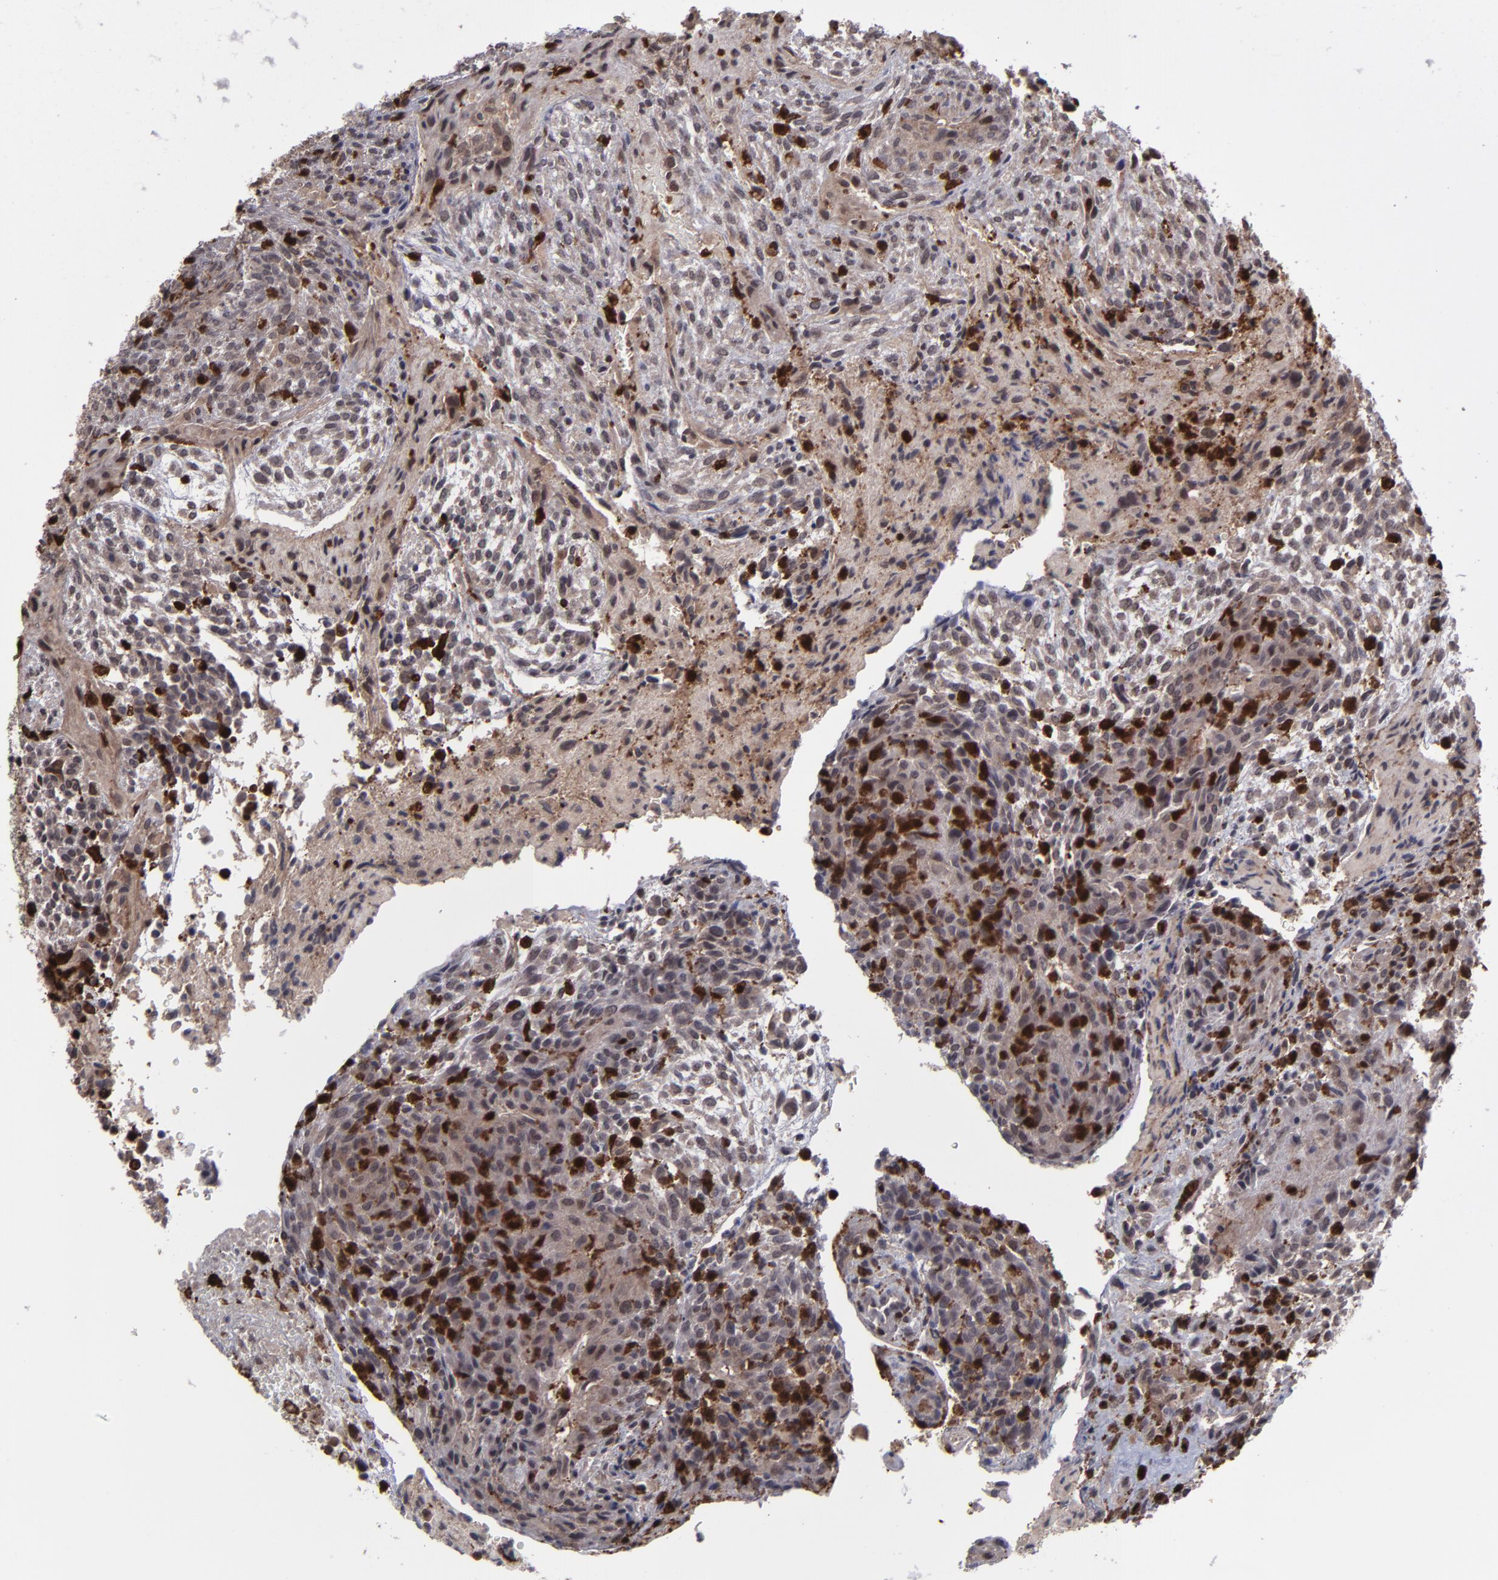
{"staining": {"intensity": "moderate", "quantity": "25%-75%", "location": "cytoplasmic/membranous,nuclear"}, "tissue": "glioma", "cell_type": "Tumor cells", "image_type": "cancer", "snomed": [{"axis": "morphology", "description": "Glioma, malignant, High grade"}, {"axis": "topography", "description": "Cerebral cortex"}], "caption": "Immunohistochemistry image of human glioma stained for a protein (brown), which shows medium levels of moderate cytoplasmic/membranous and nuclear positivity in about 25%-75% of tumor cells.", "gene": "GRB2", "patient": {"sex": "female", "age": 55}}